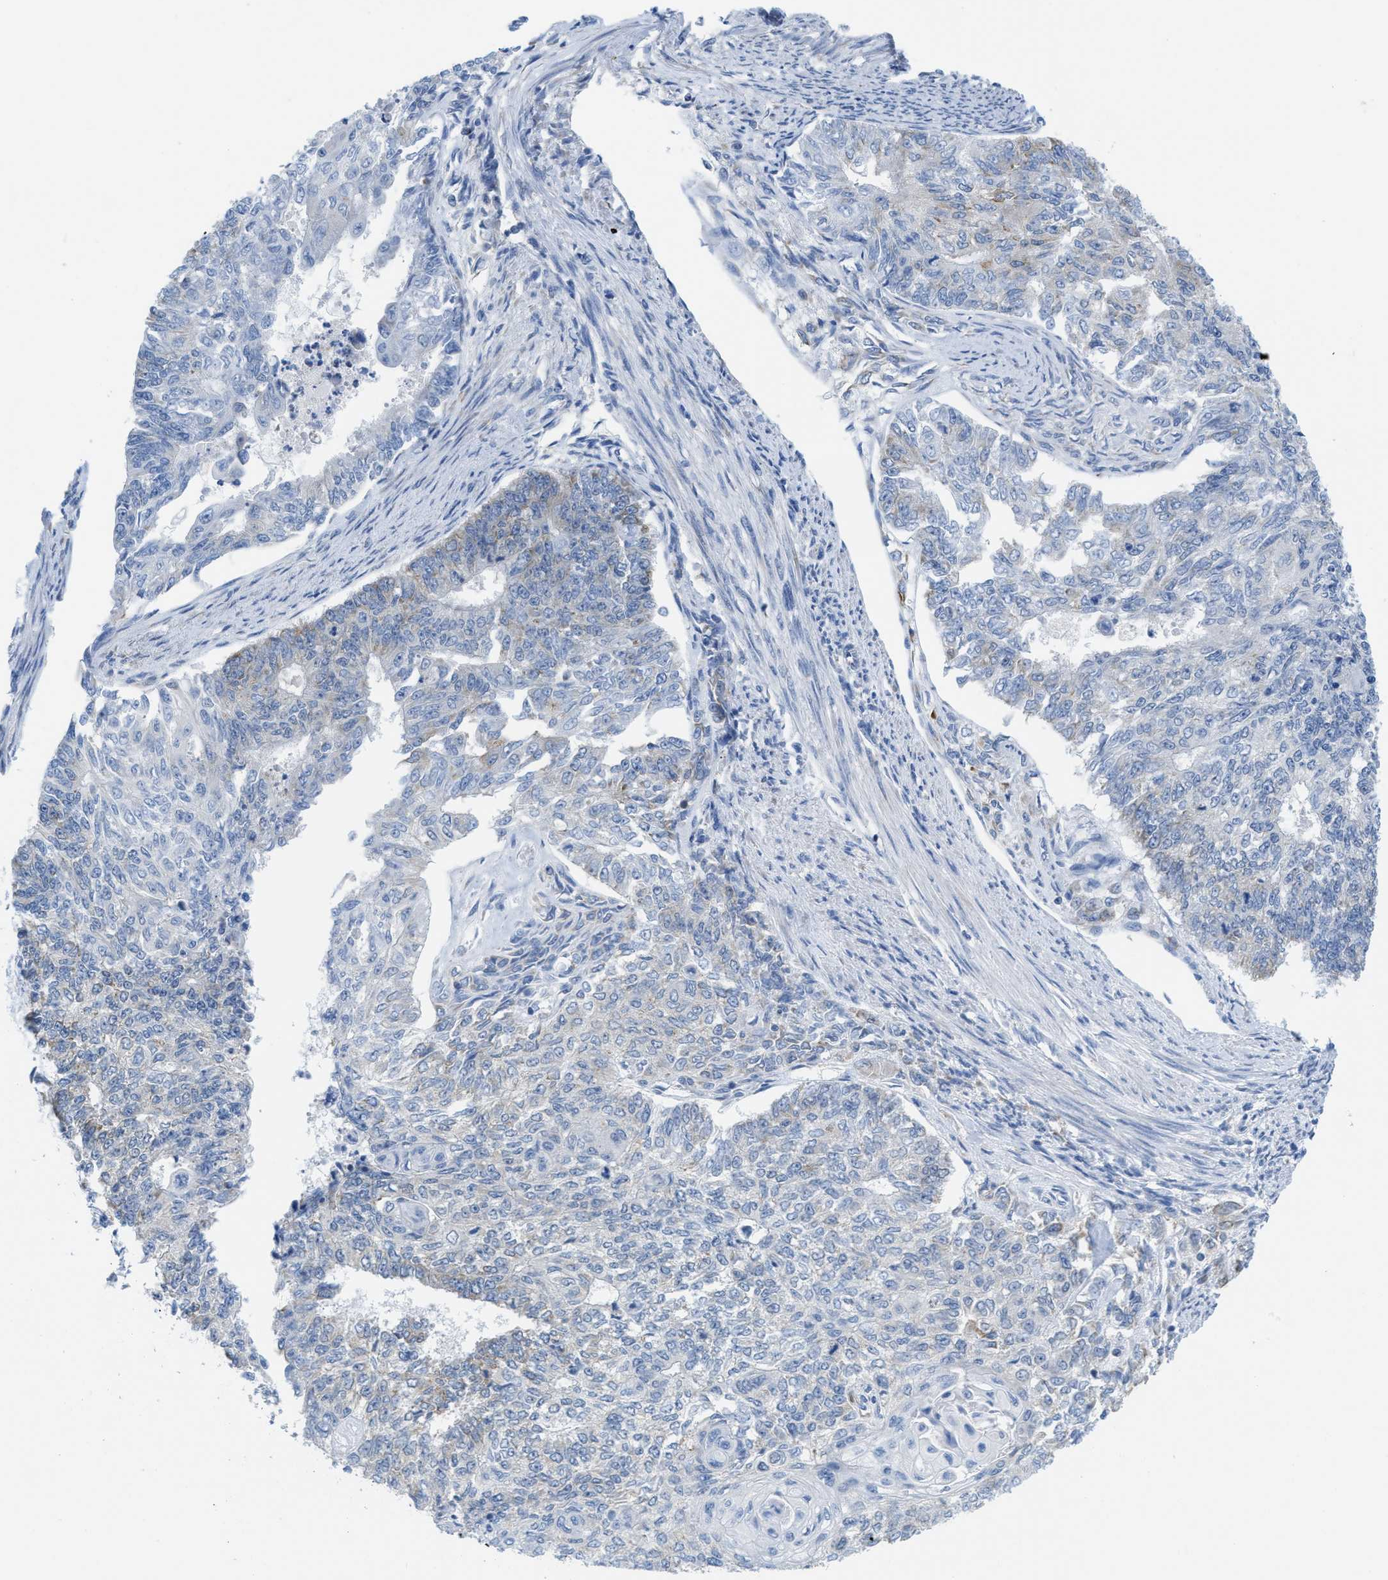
{"staining": {"intensity": "negative", "quantity": "none", "location": "none"}, "tissue": "endometrial cancer", "cell_type": "Tumor cells", "image_type": "cancer", "snomed": [{"axis": "morphology", "description": "Adenocarcinoma, NOS"}, {"axis": "topography", "description": "Endometrium"}], "caption": "Human endometrial cancer stained for a protein using immunohistochemistry (IHC) reveals no expression in tumor cells.", "gene": "PTDSS1", "patient": {"sex": "female", "age": 32}}